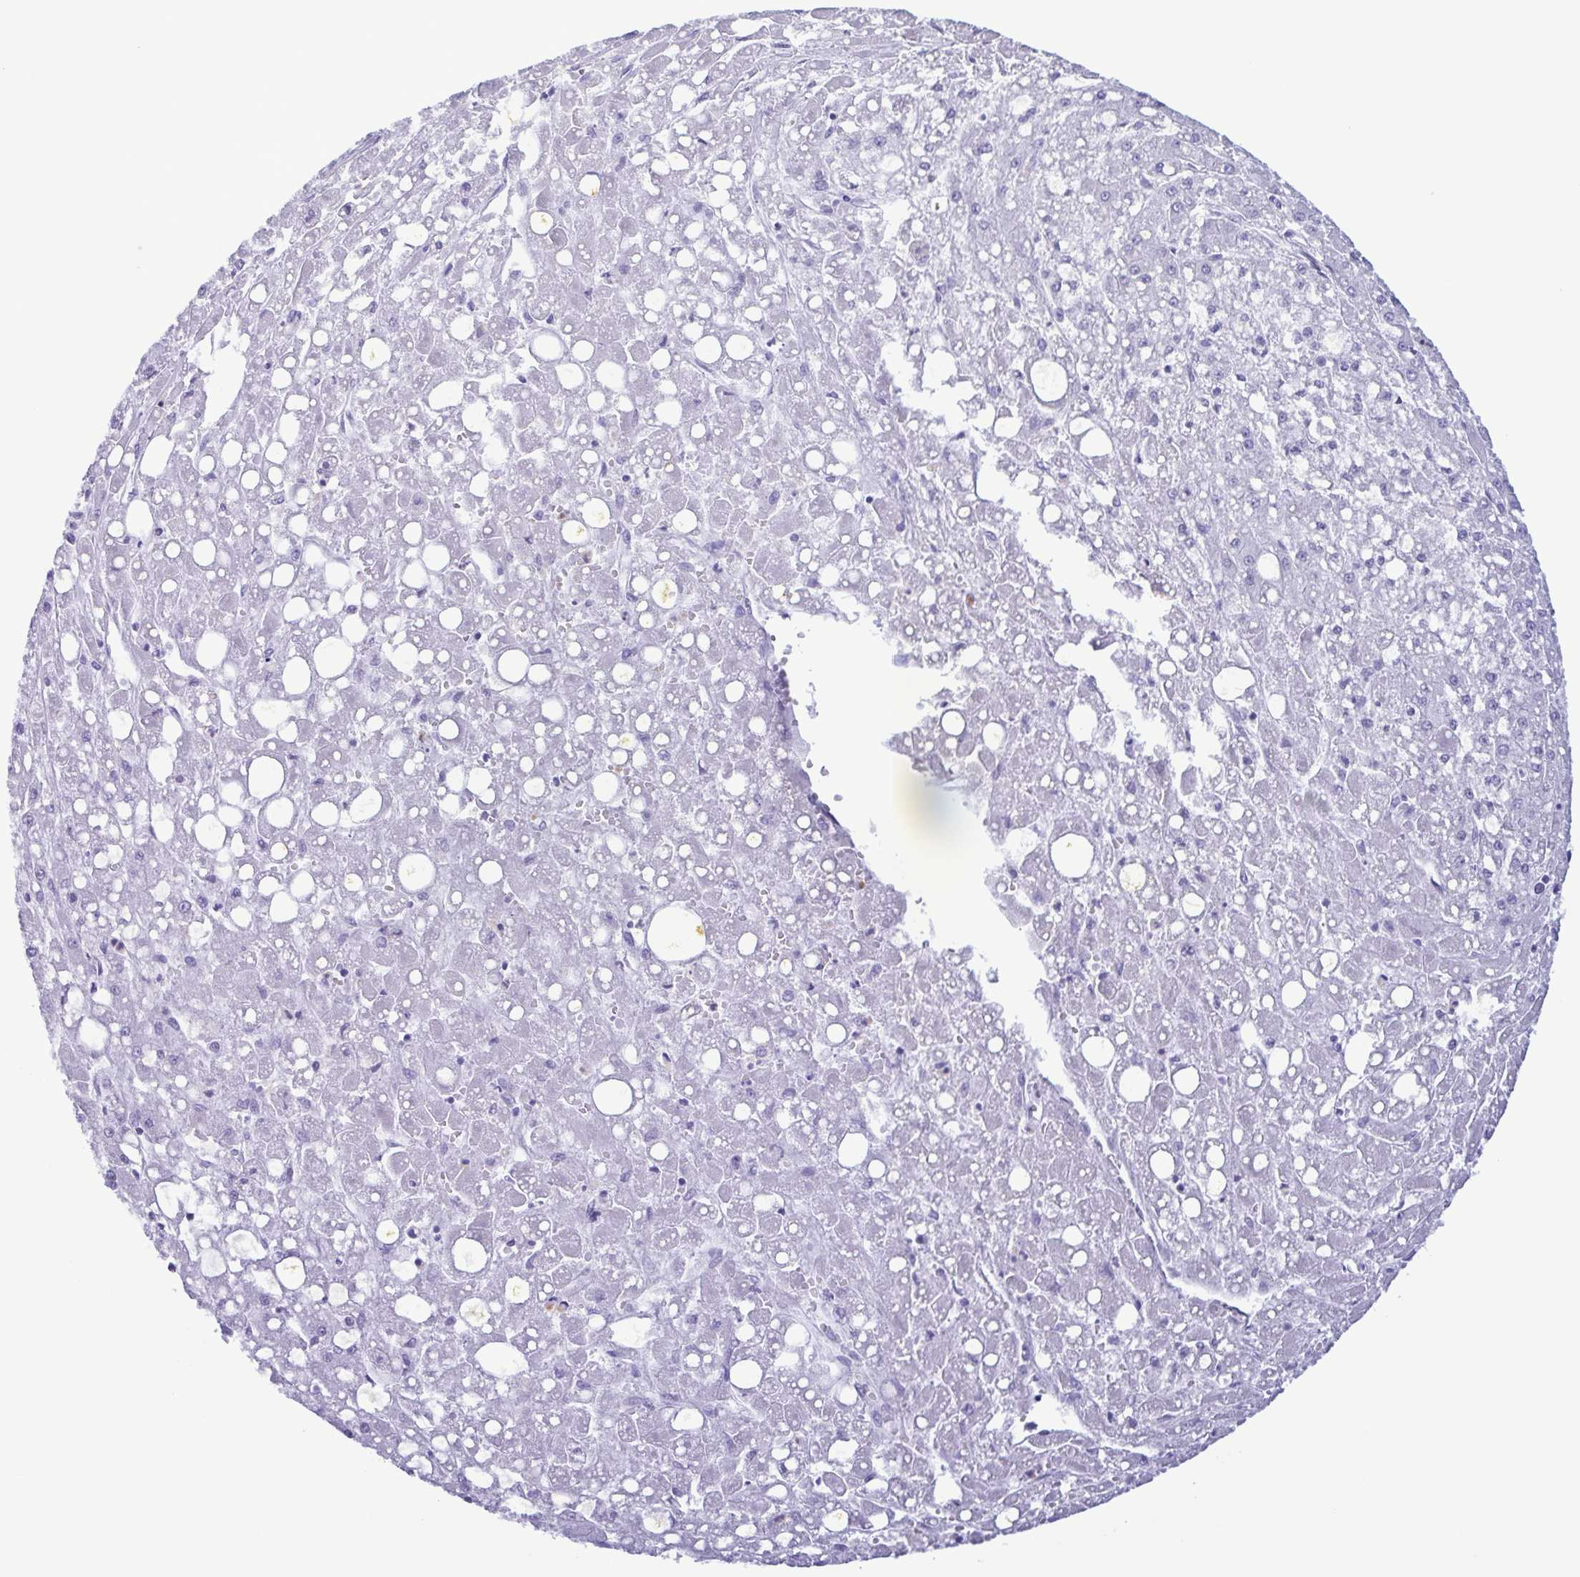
{"staining": {"intensity": "negative", "quantity": "none", "location": "none"}, "tissue": "liver cancer", "cell_type": "Tumor cells", "image_type": "cancer", "snomed": [{"axis": "morphology", "description": "Carcinoma, Hepatocellular, NOS"}, {"axis": "topography", "description": "Liver"}], "caption": "Immunohistochemistry of human liver cancer (hepatocellular carcinoma) displays no positivity in tumor cells. (Stains: DAB (3,3'-diaminobenzidine) immunohistochemistry (IHC) with hematoxylin counter stain, Microscopy: brightfield microscopy at high magnification).", "gene": "LTF", "patient": {"sex": "male", "age": 67}}